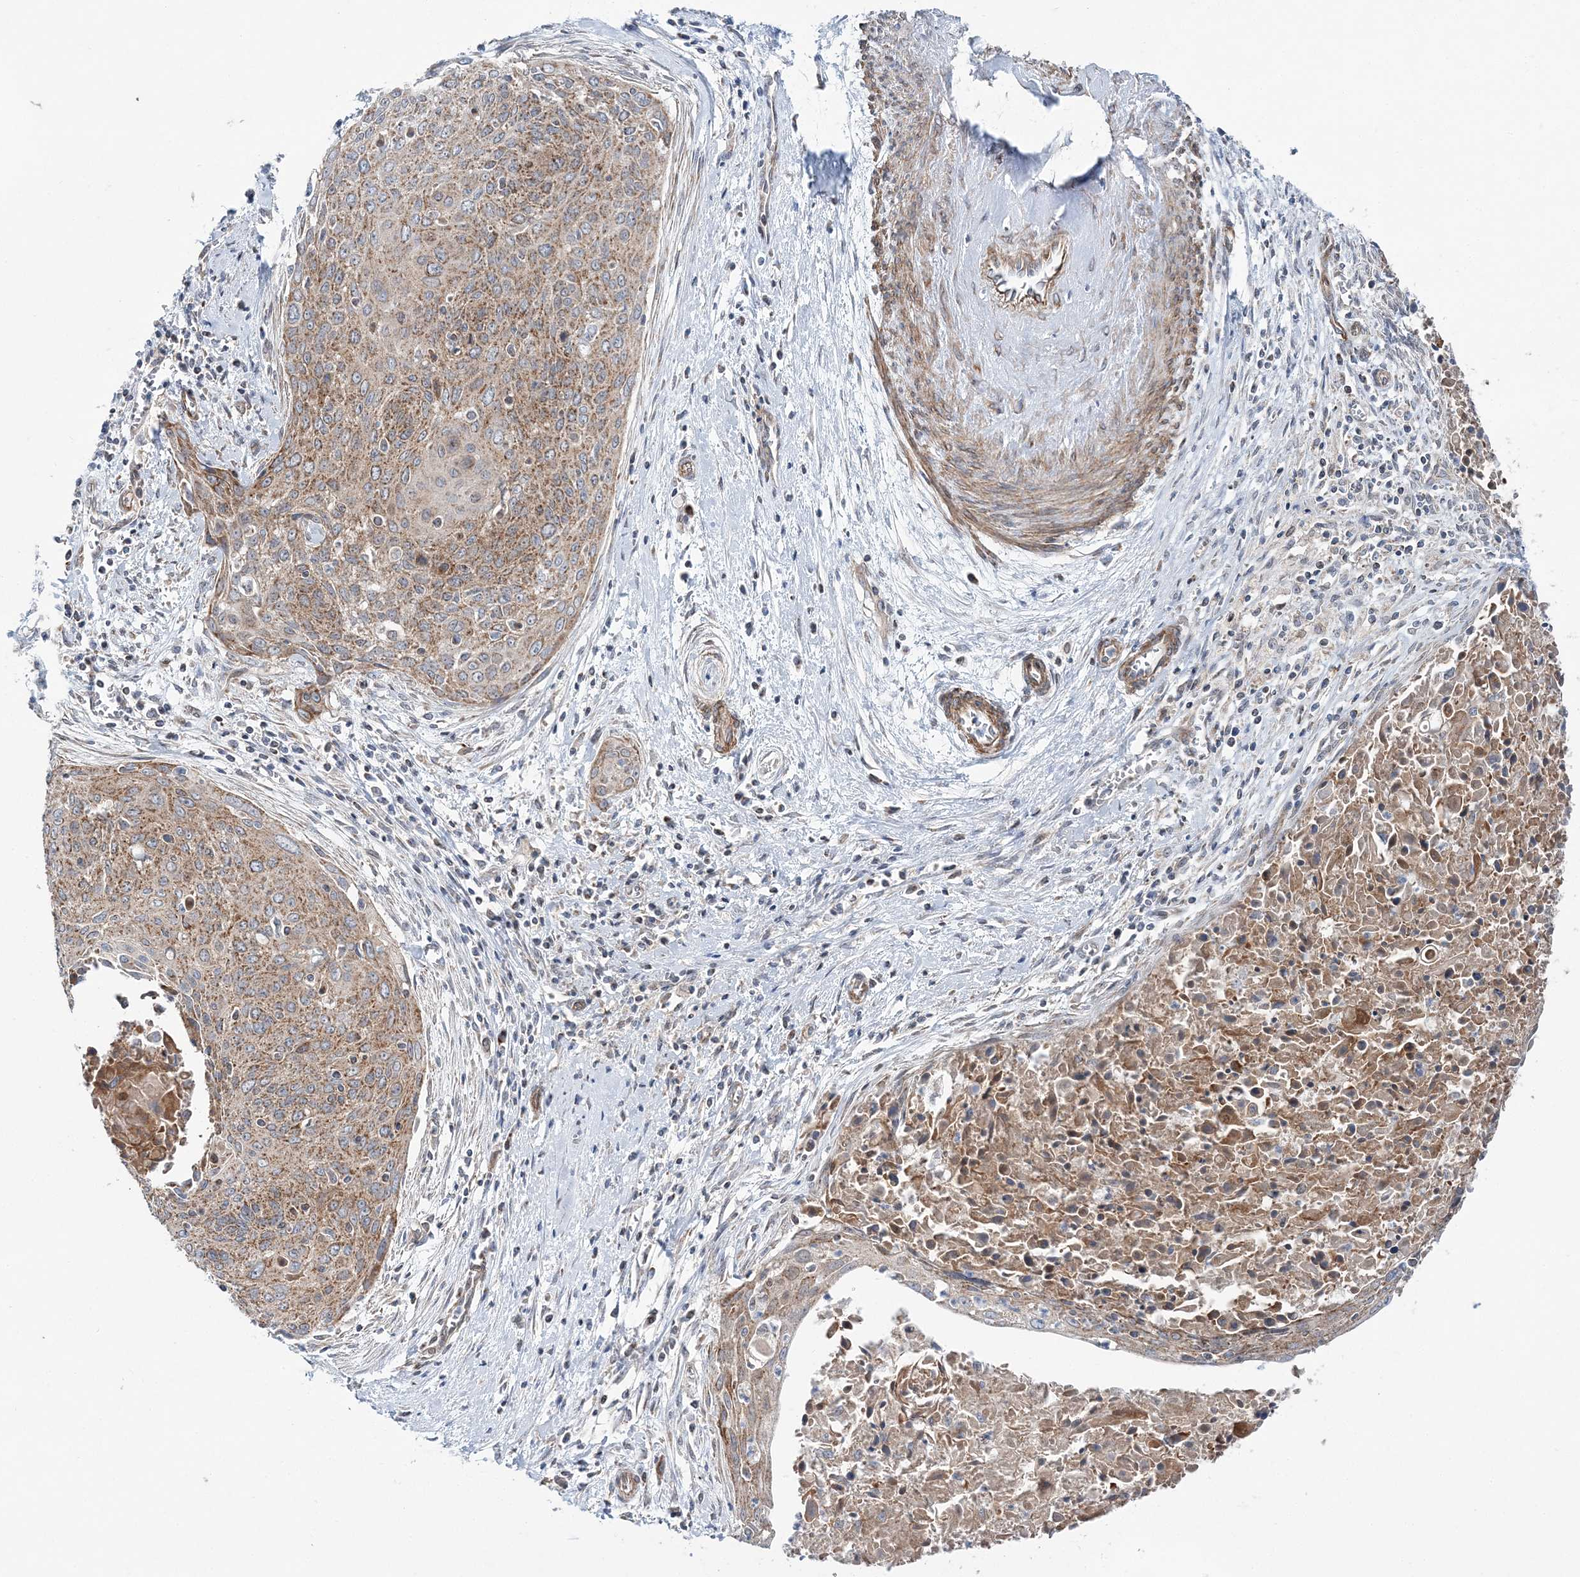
{"staining": {"intensity": "moderate", "quantity": ">75%", "location": "cytoplasmic/membranous"}, "tissue": "cervical cancer", "cell_type": "Tumor cells", "image_type": "cancer", "snomed": [{"axis": "morphology", "description": "Squamous cell carcinoma, NOS"}, {"axis": "topography", "description": "Cervix"}], "caption": "A photomicrograph of human cervical cancer stained for a protein exhibits moderate cytoplasmic/membranous brown staining in tumor cells.", "gene": "OPA1", "patient": {"sex": "female", "age": 55}}